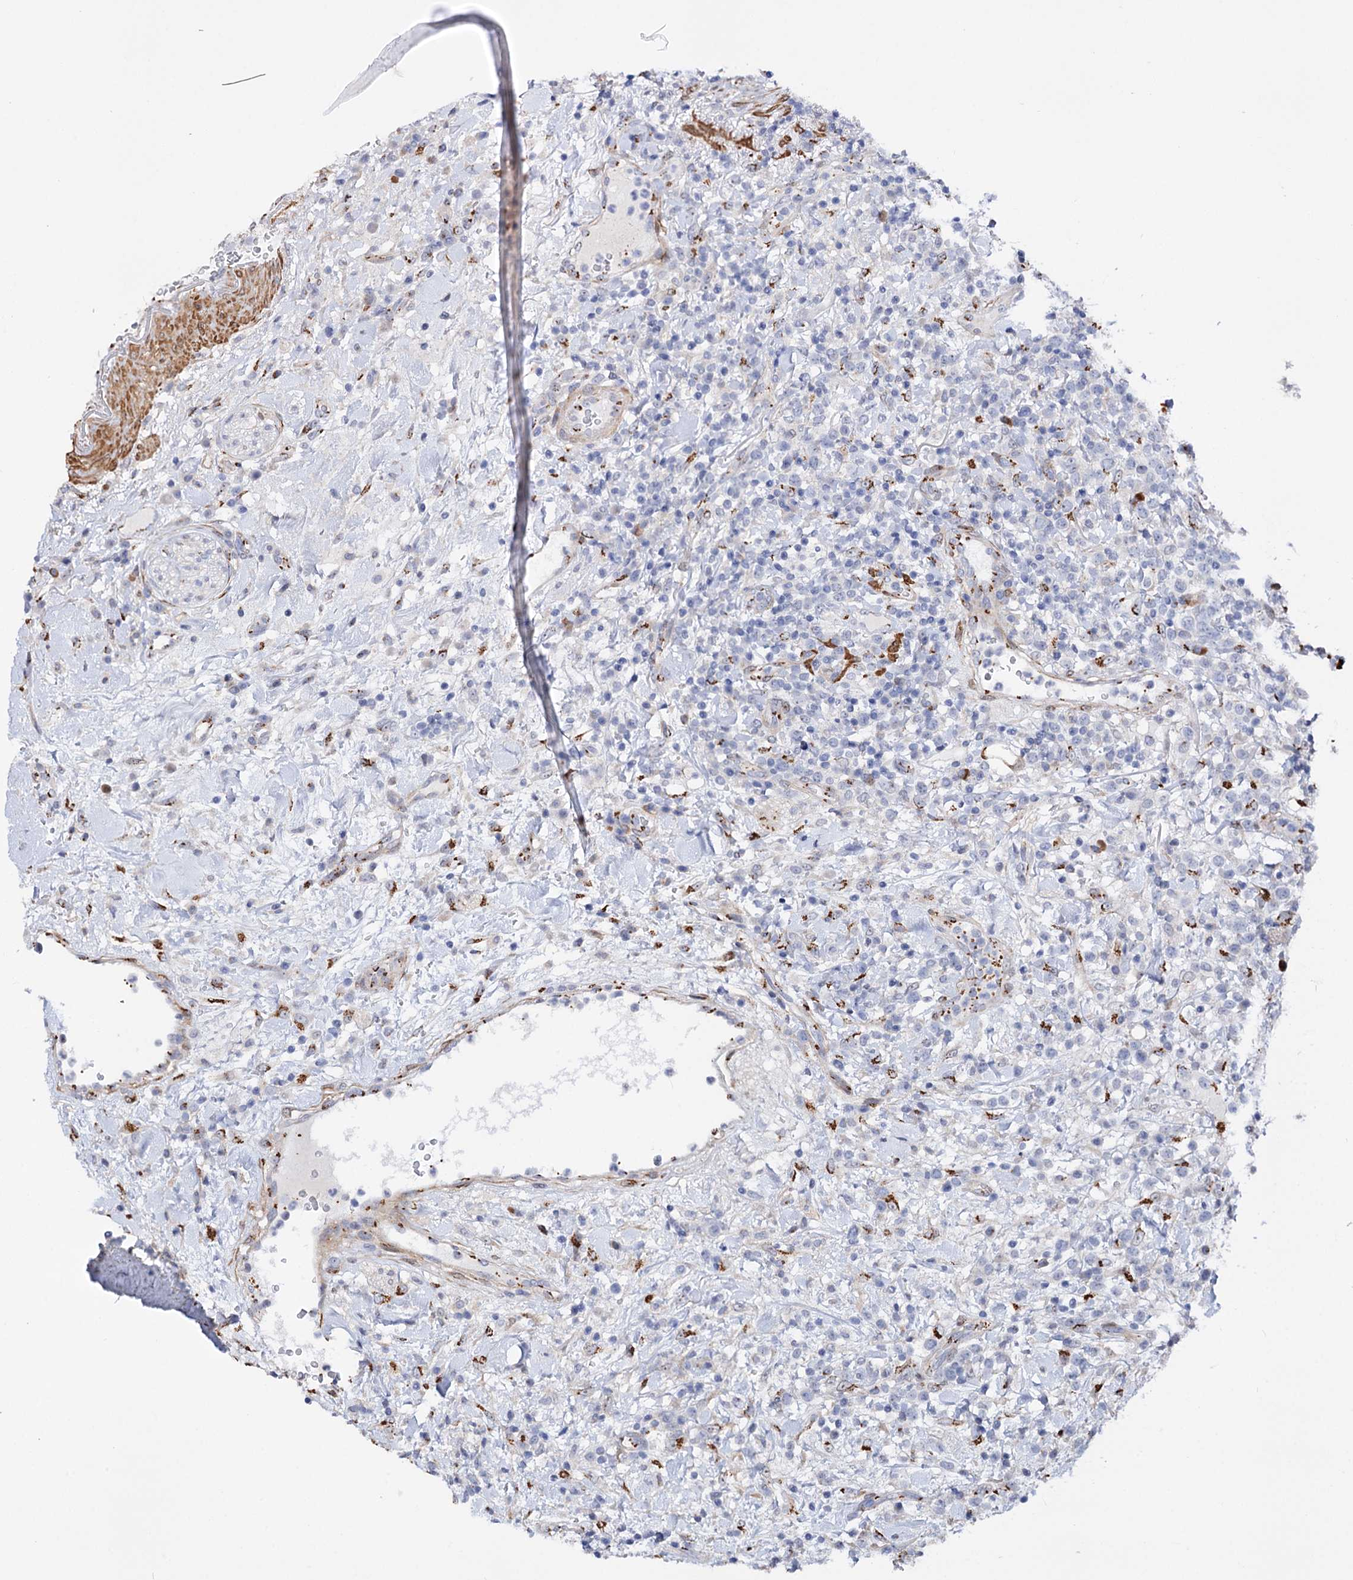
{"staining": {"intensity": "negative", "quantity": "none", "location": "none"}, "tissue": "lymphoma", "cell_type": "Tumor cells", "image_type": "cancer", "snomed": [{"axis": "morphology", "description": "Malignant lymphoma, non-Hodgkin's type, High grade"}, {"axis": "topography", "description": "Colon"}], "caption": "High power microscopy histopathology image of an IHC micrograph of malignant lymphoma, non-Hodgkin's type (high-grade), revealing no significant staining in tumor cells.", "gene": "C11orf96", "patient": {"sex": "female", "age": 53}}